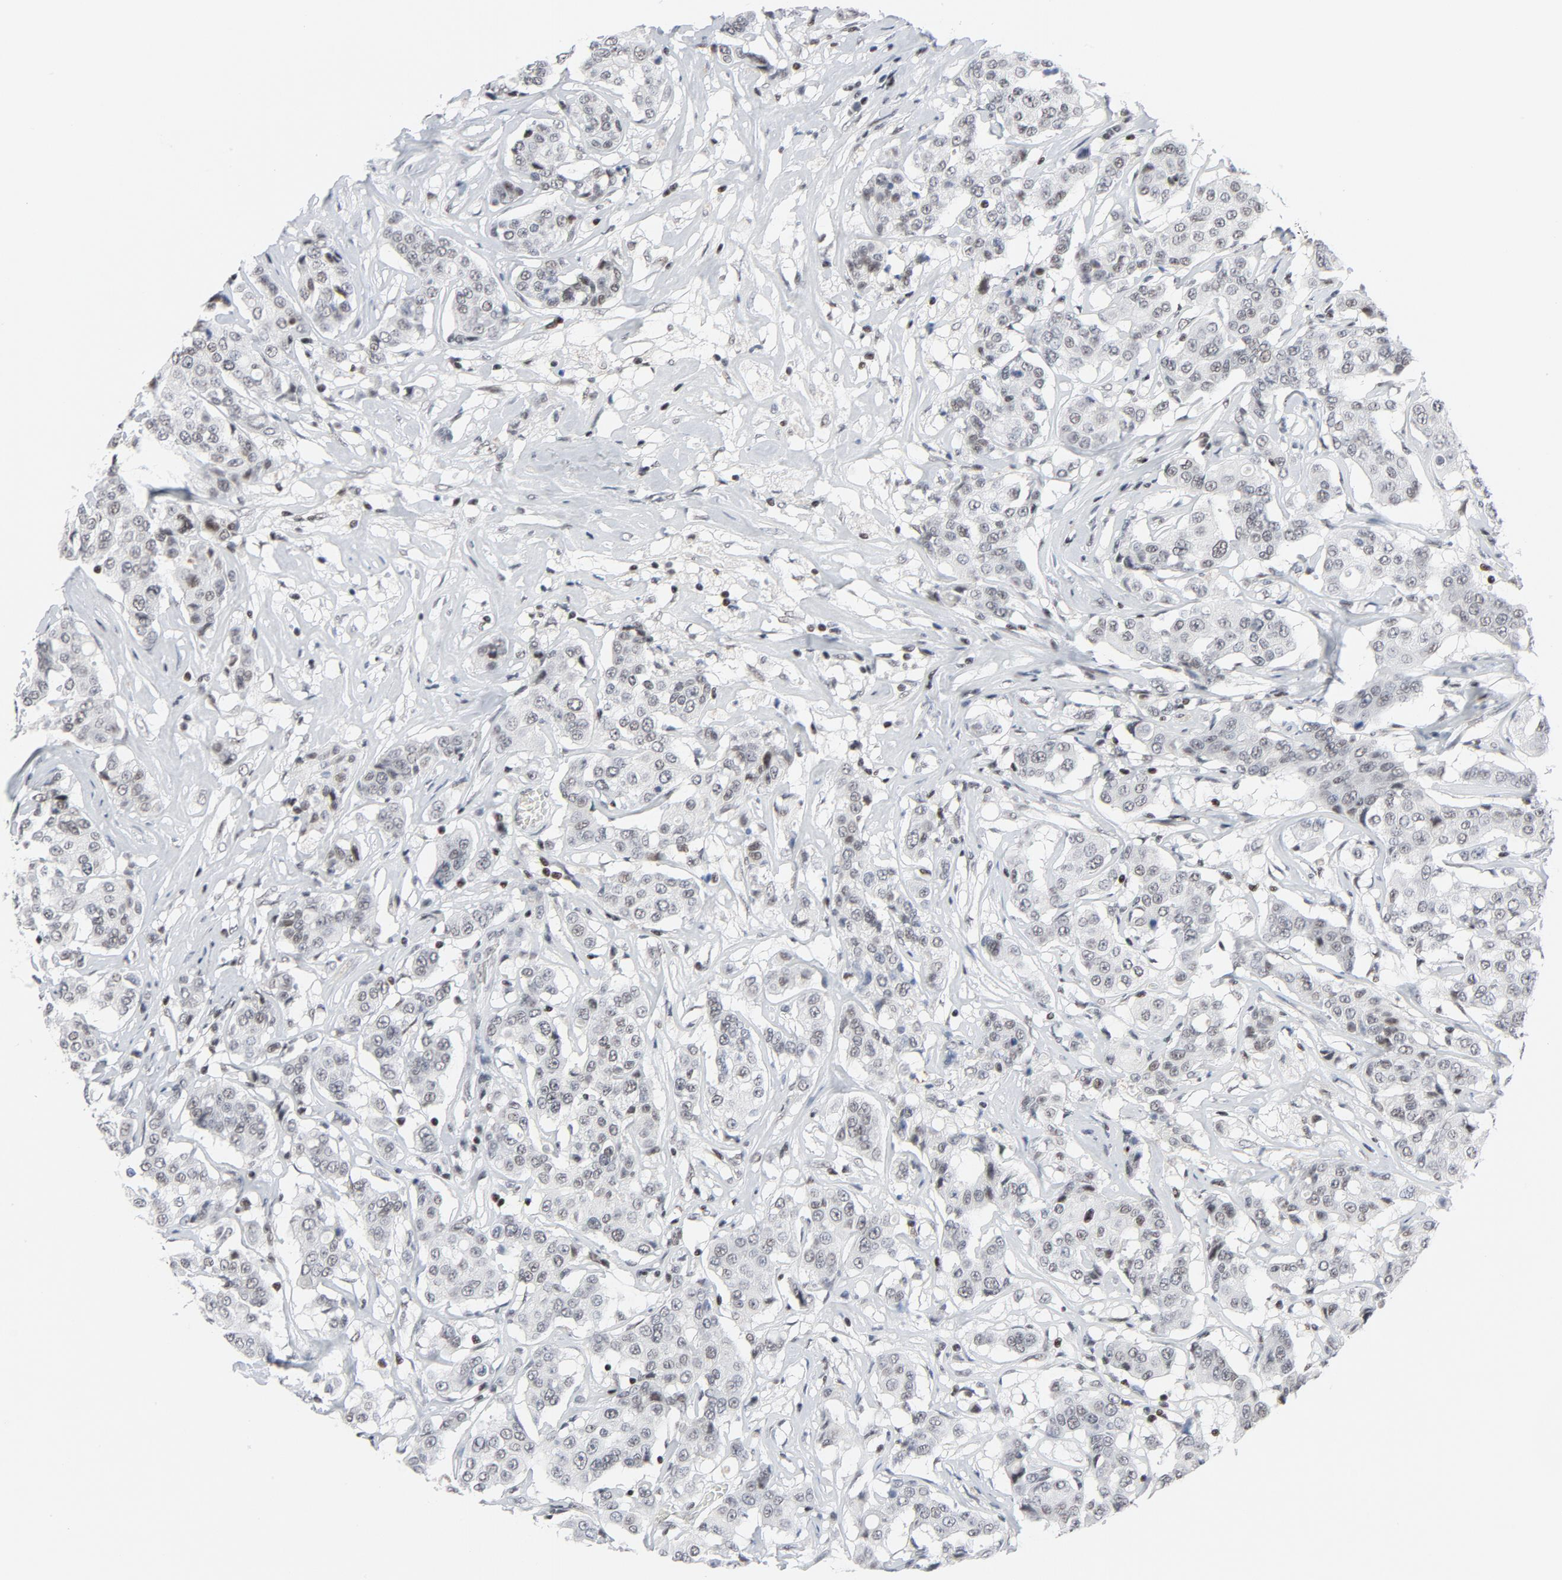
{"staining": {"intensity": "weak", "quantity": "25%-75%", "location": "nuclear"}, "tissue": "breast cancer", "cell_type": "Tumor cells", "image_type": "cancer", "snomed": [{"axis": "morphology", "description": "Duct carcinoma"}, {"axis": "topography", "description": "Breast"}], "caption": "Protein staining of breast cancer tissue displays weak nuclear positivity in about 25%-75% of tumor cells. (Stains: DAB in brown, nuclei in blue, Microscopy: brightfield microscopy at high magnification).", "gene": "GABPA", "patient": {"sex": "female", "age": 27}}